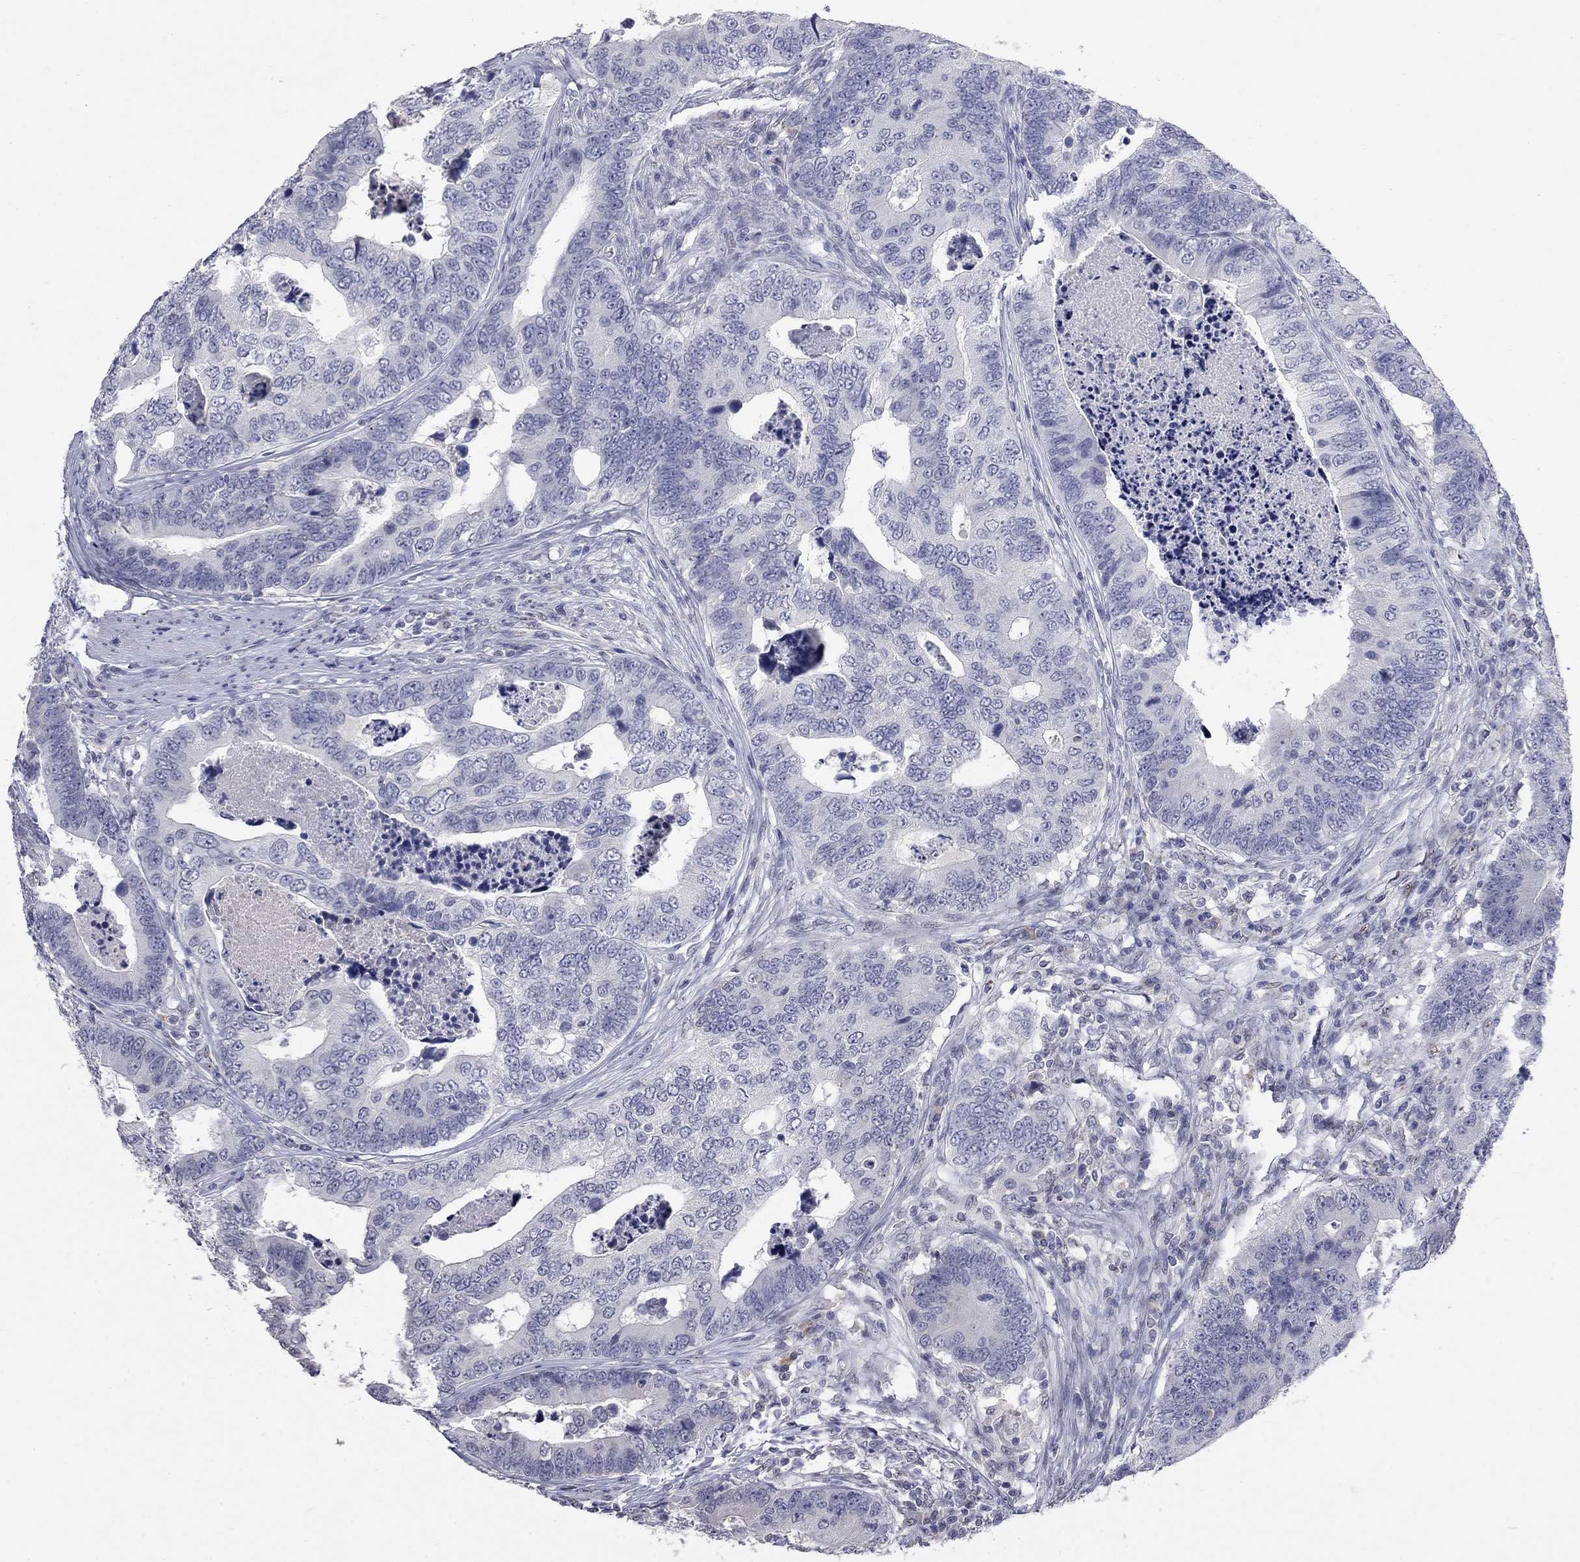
{"staining": {"intensity": "negative", "quantity": "none", "location": "none"}, "tissue": "colorectal cancer", "cell_type": "Tumor cells", "image_type": "cancer", "snomed": [{"axis": "morphology", "description": "Adenocarcinoma, NOS"}, {"axis": "topography", "description": "Colon"}], "caption": "Tumor cells show no significant expression in colorectal adenocarcinoma.", "gene": "SLC51A", "patient": {"sex": "female", "age": 72}}